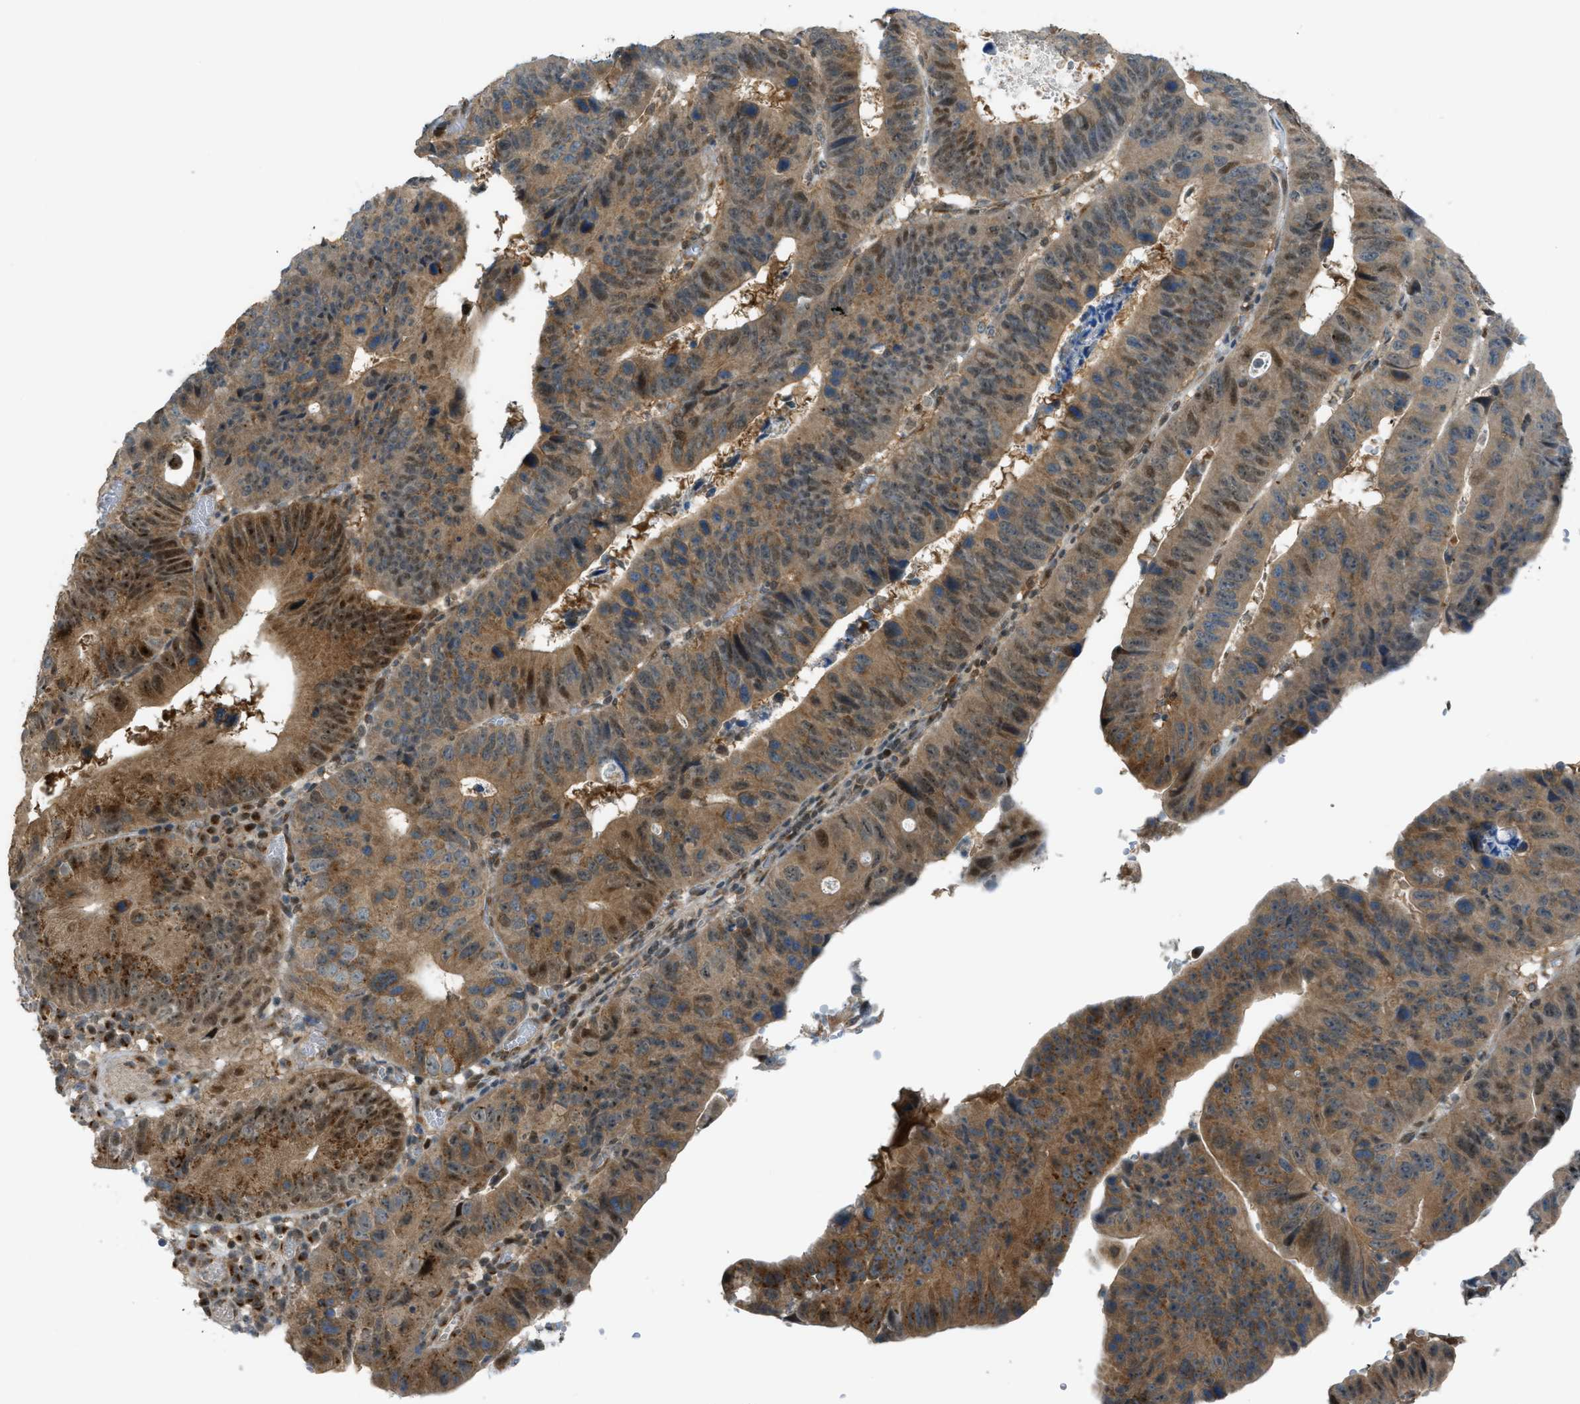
{"staining": {"intensity": "moderate", "quantity": ">75%", "location": "cytoplasmic/membranous,nuclear"}, "tissue": "stomach cancer", "cell_type": "Tumor cells", "image_type": "cancer", "snomed": [{"axis": "morphology", "description": "Adenocarcinoma, NOS"}, {"axis": "topography", "description": "Stomach"}], "caption": "A micrograph showing moderate cytoplasmic/membranous and nuclear expression in about >75% of tumor cells in stomach adenocarcinoma, as visualized by brown immunohistochemical staining.", "gene": "CCDC186", "patient": {"sex": "male", "age": 59}}